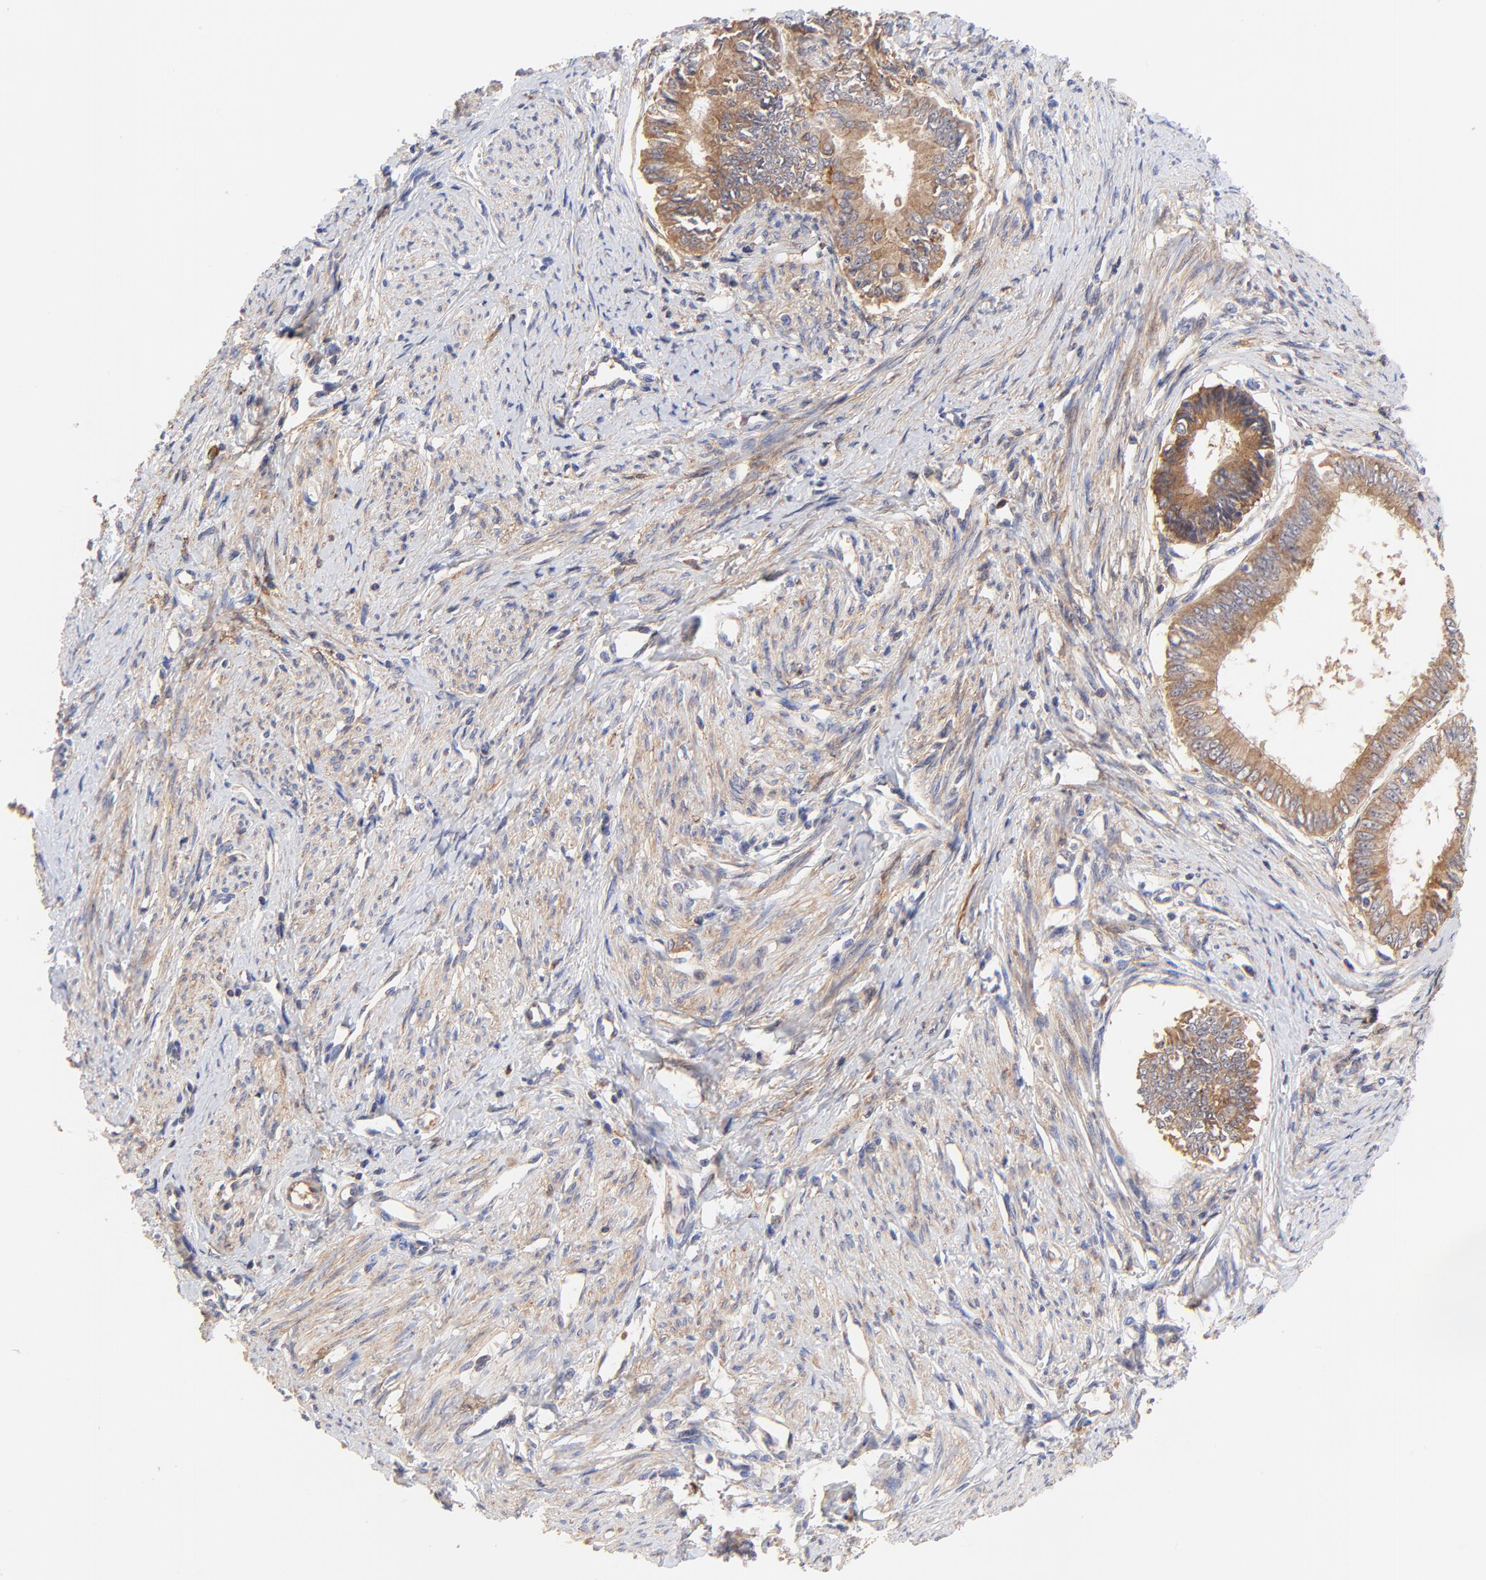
{"staining": {"intensity": "moderate", "quantity": ">75%", "location": "cytoplasmic/membranous"}, "tissue": "endometrial cancer", "cell_type": "Tumor cells", "image_type": "cancer", "snomed": [{"axis": "morphology", "description": "Adenocarcinoma, NOS"}, {"axis": "topography", "description": "Endometrium"}], "caption": "An immunohistochemistry (IHC) image of neoplastic tissue is shown. Protein staining in brown highlights moderate cytoplasmic/membranous positivity in endometrial adenocarcinoma within tumor cells. The protein is stained brown, and the nuclei are stained in blue (DAB (3,3'-diaminobenzidine) IHC with brightfield microscopy, high magnification).", "gene": "PTK7", "patient": {"sex": "female", "age": 76}}